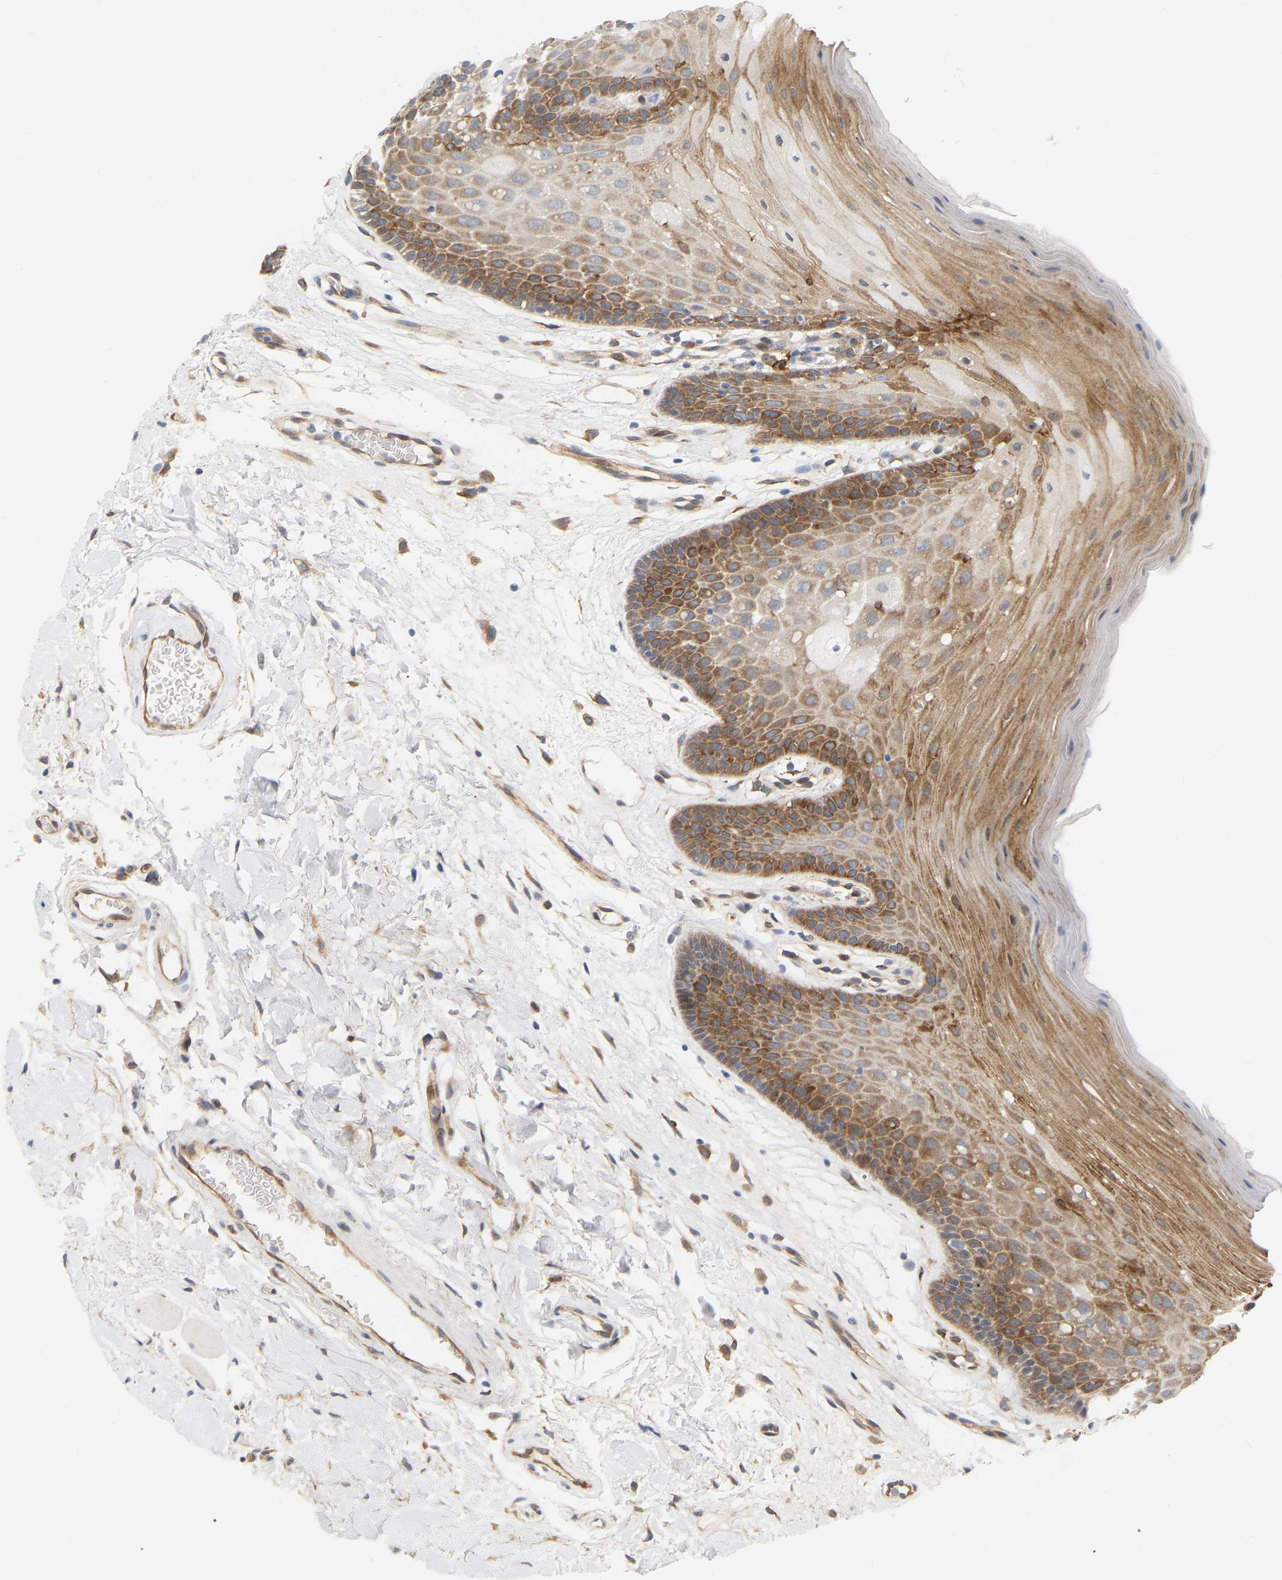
{"staining": {"intensity": "moderate", "quantity": ">75%", "location": "cytoplasmic/membranous"}, "tissue": "oral mucosa", "cell_type": "Squamous epithelial cells", "image_type": "normal", "snomed": [{"axis": "morphology", "description": "Normal tissue, NOS"}, {"axis": "morphology", "description": "Squamous cell carcinoma, NOS"}, {"axis": "topography", "description": "Oral tissue"}, {"axis": "topography", "description": "Head-Neck"}], "caption": "Unremarkable oral mucosa shows moderate cytoplasmic/membranous positivity in approximately >75% of squamous epithelial cells.", "gene": "RAPH1", "patient": {"sex": "male", "age": 71}}